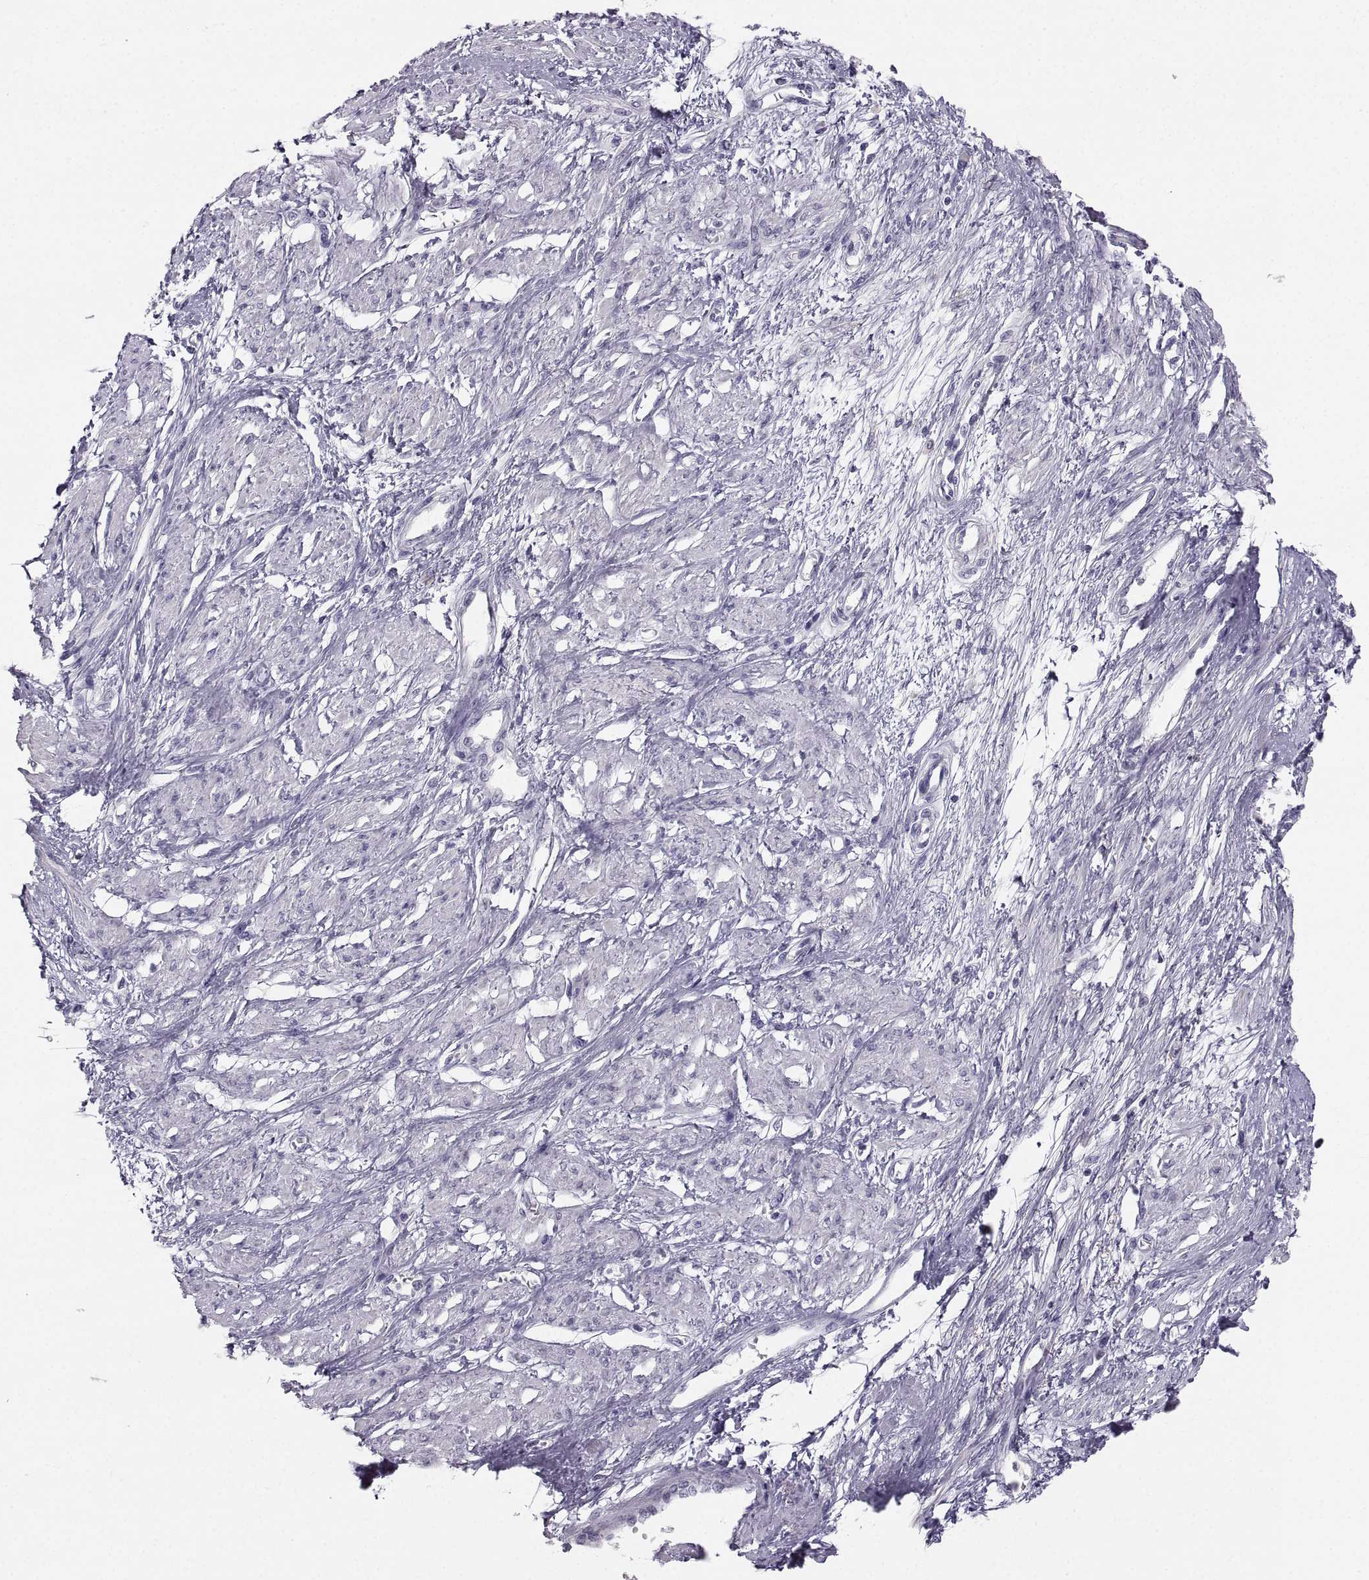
{"staining": {"intensity": "negative", "quantity": "none", "location": "none"}, "tissue": "smooth muscle", "cell_type": "Smooth muscle cells", "image_type": "normal", "snomed": [{"axis": "morphology", "description": "Normal tissue, NOS"}, {"axis": "topography", "description": "Smooth muscle"}, {"axis": "topography", "description": "Uterus"}], "caption": "An IHC image of benign smooth muscle is shown. There is no staining in smooth muscle cells of smooth muscle.", "gene": "ZNF185", "patient": {"sex": "female", "age": 39}}